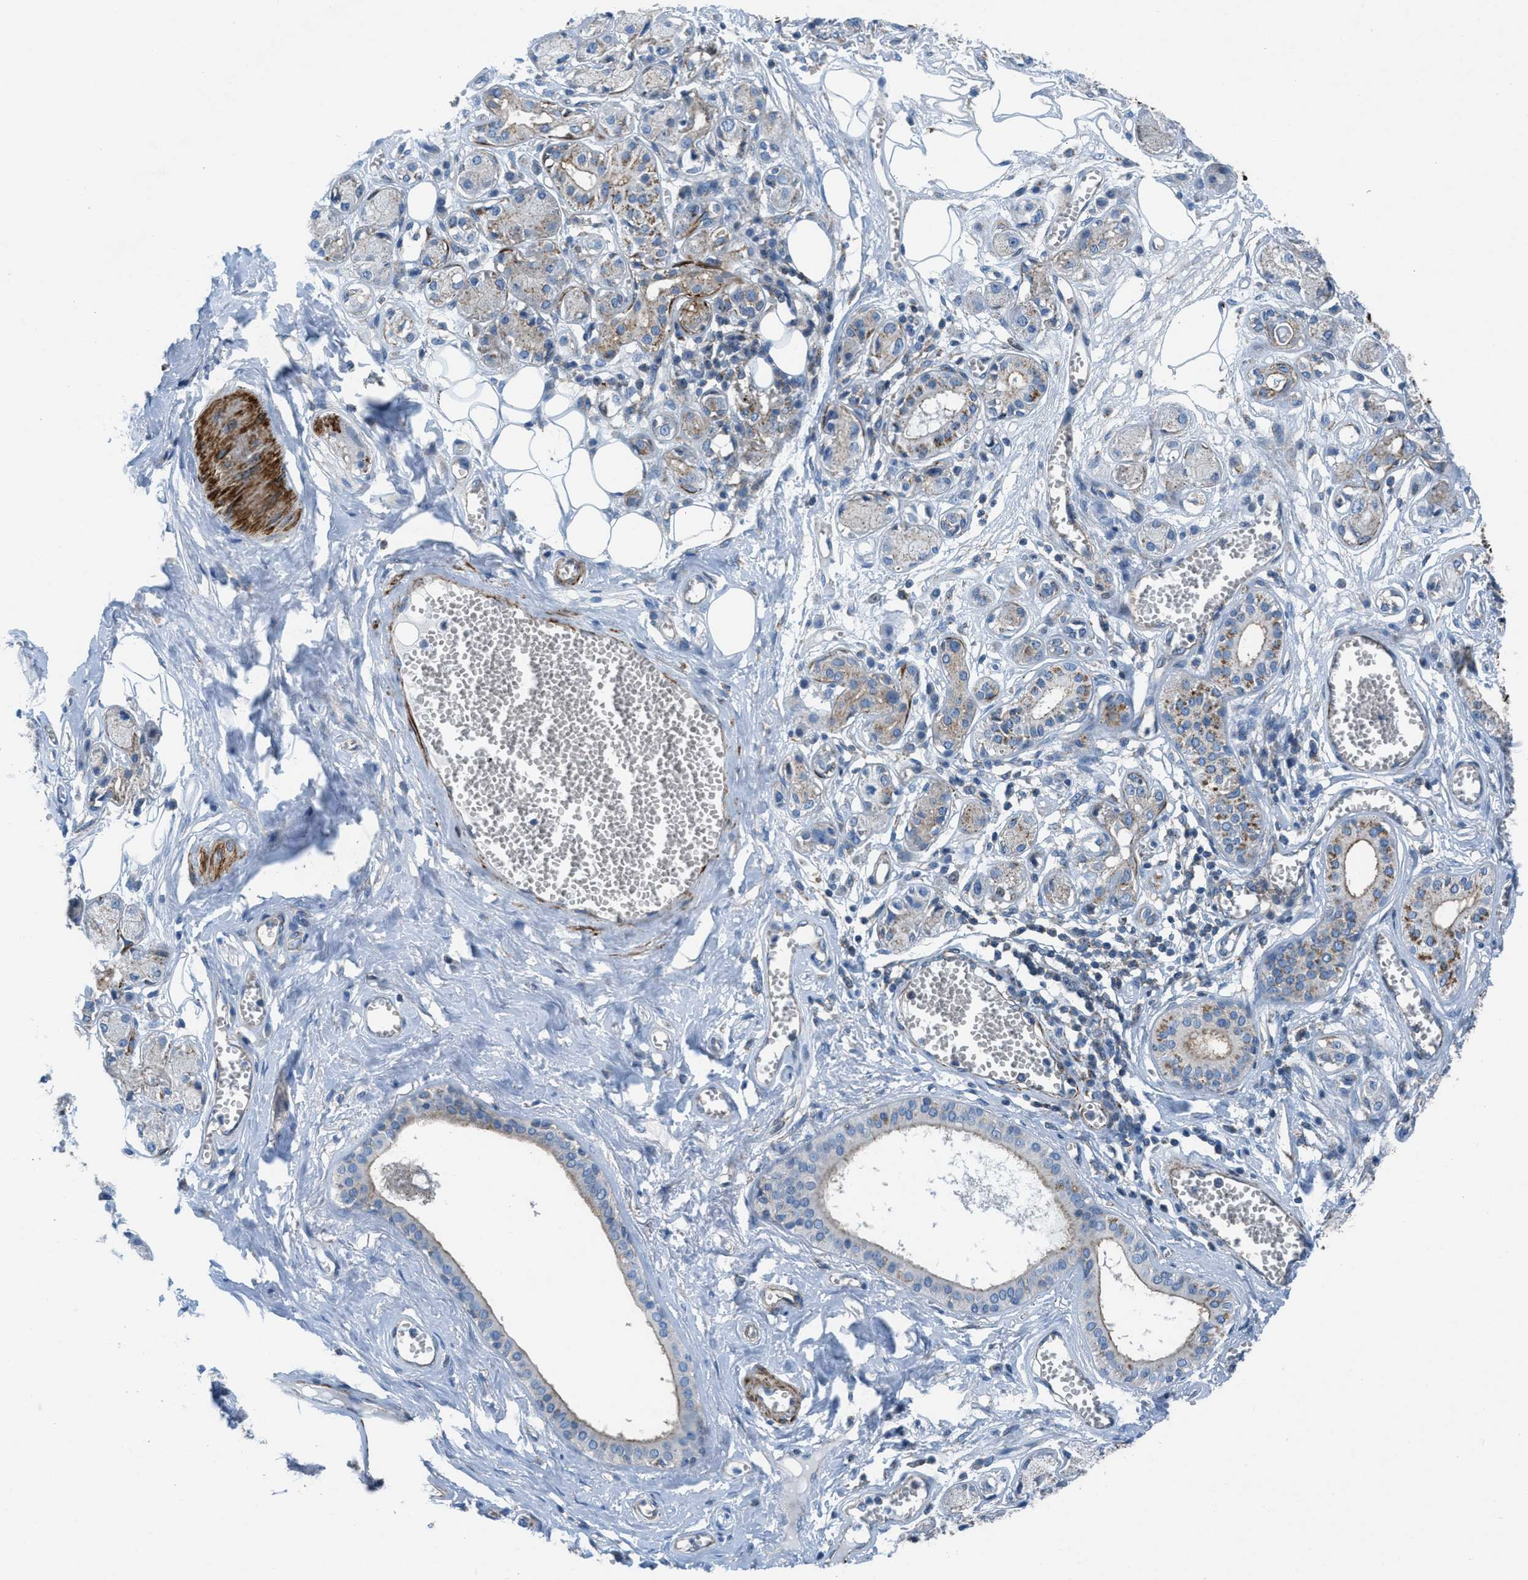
{"staining": {"intensity": "negative", "quantity": "none", "location": "none"}, "tissue": "adipose tissue", "cell_type": "Adipocytes", "image_type": "normal", "snomed": [{"axis": "morphology", "description": "Normal tissue, NOS"}, {"axis": "morphology", "description": "Inflammation, NOS"}, {"axis": "topography", "description": "Salivary gland"}, {"axis": "topography", "description": "Peripheral nerve tissue"}], "caption": "Micrograph shows no significant protein expression in adipocytes of normal adipose tissue. Nuclei are stained in blue.", "gene": "MFSD13A", "patient": {"sex": "female", "age": 75}}